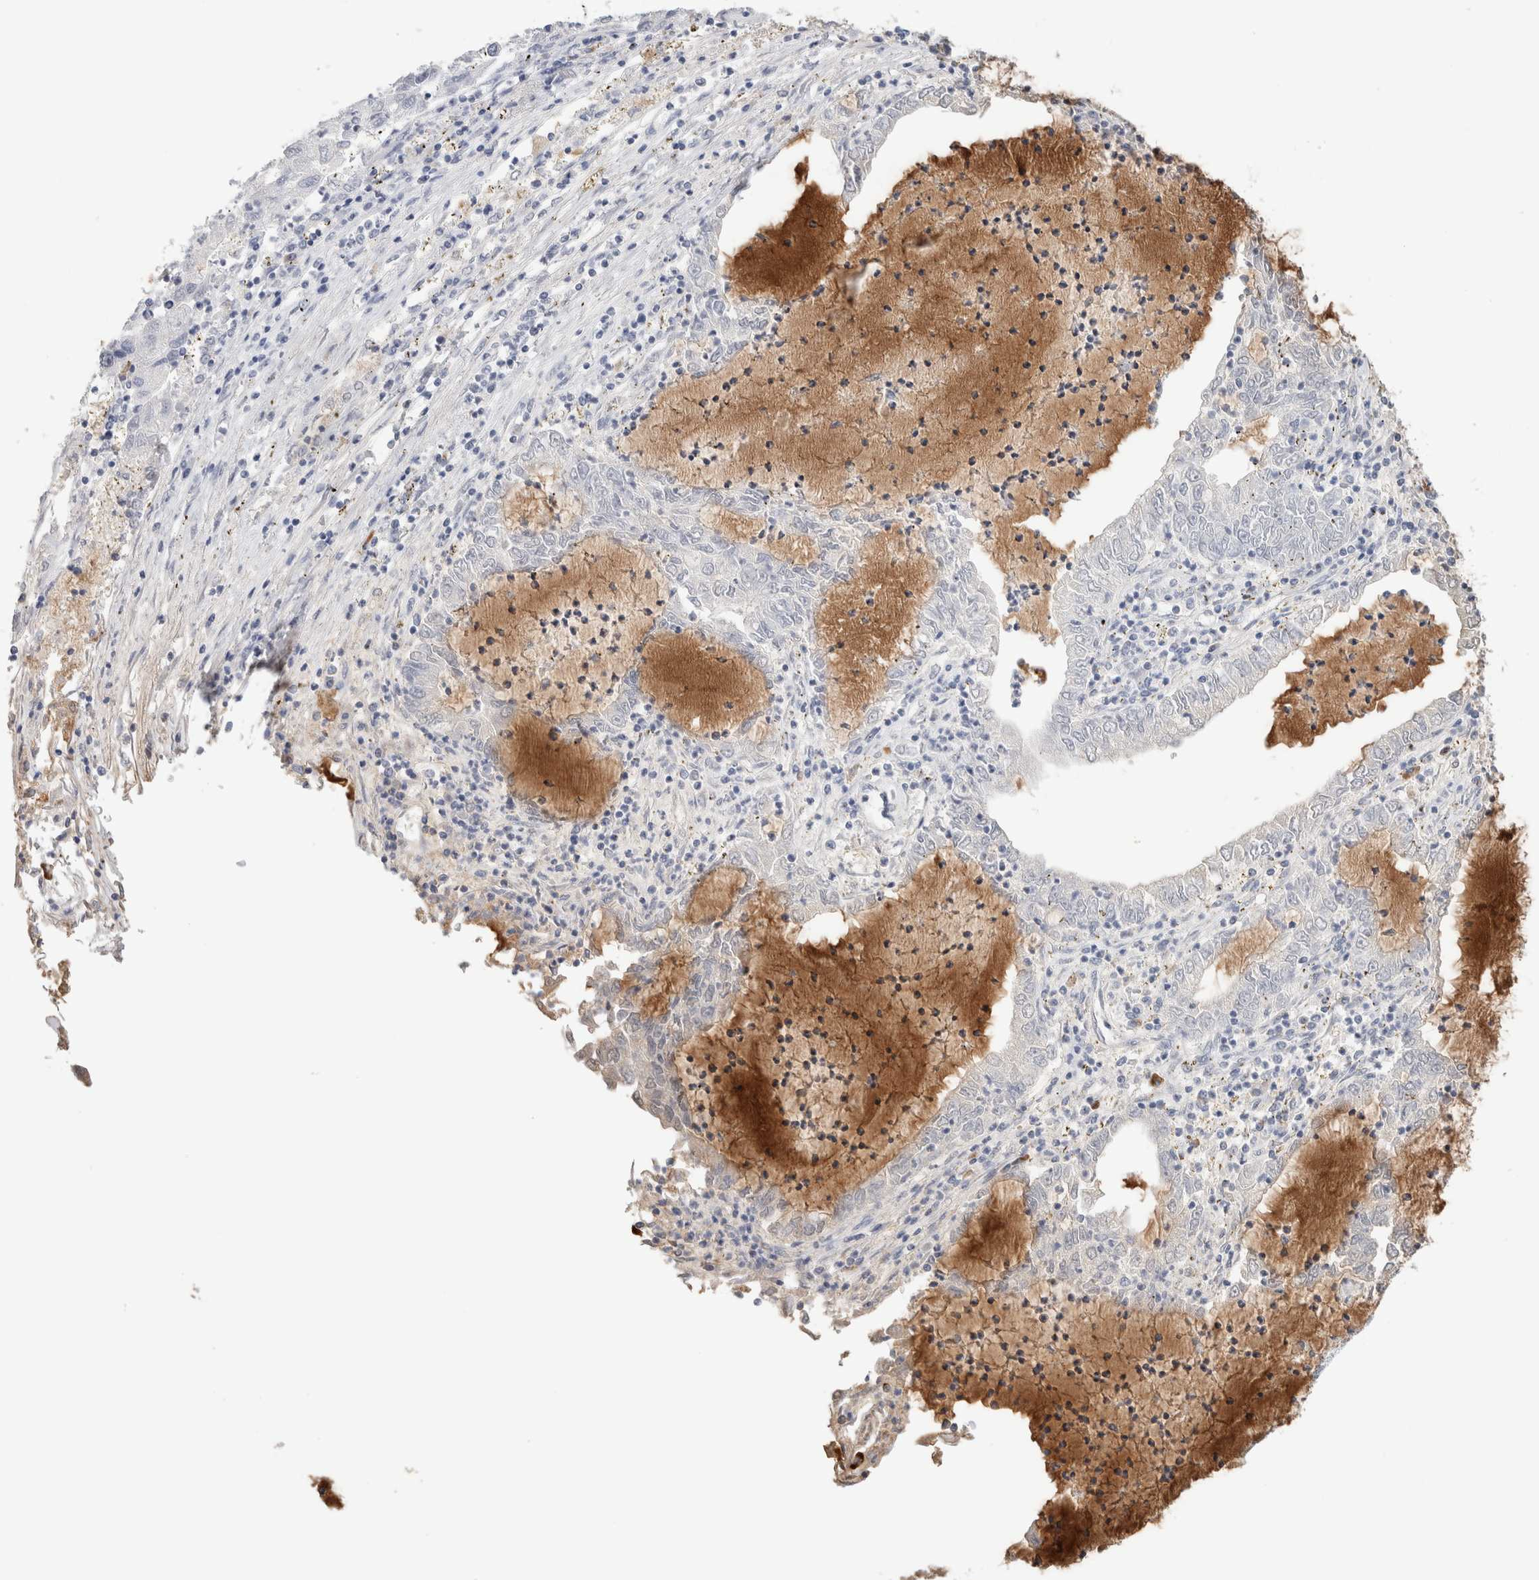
{"staining": {"intensity": "negative", "quantity": "none", "location": "none"}, "tissue": "lung cancer", "cell_type": "Tumor cells", "image_type": "cancer", "snomed": [{"axis": "morphology", "description": "Adenocarcinoma, NOS"}, {"axis": "topography", "description": "Lung"}], "caption": "Human lung cancer stained for a protein using immunohistochemistry displays no staining in tumor cells.", "gene": "IL6", "patient": {"sex": "female", "age": 51}}